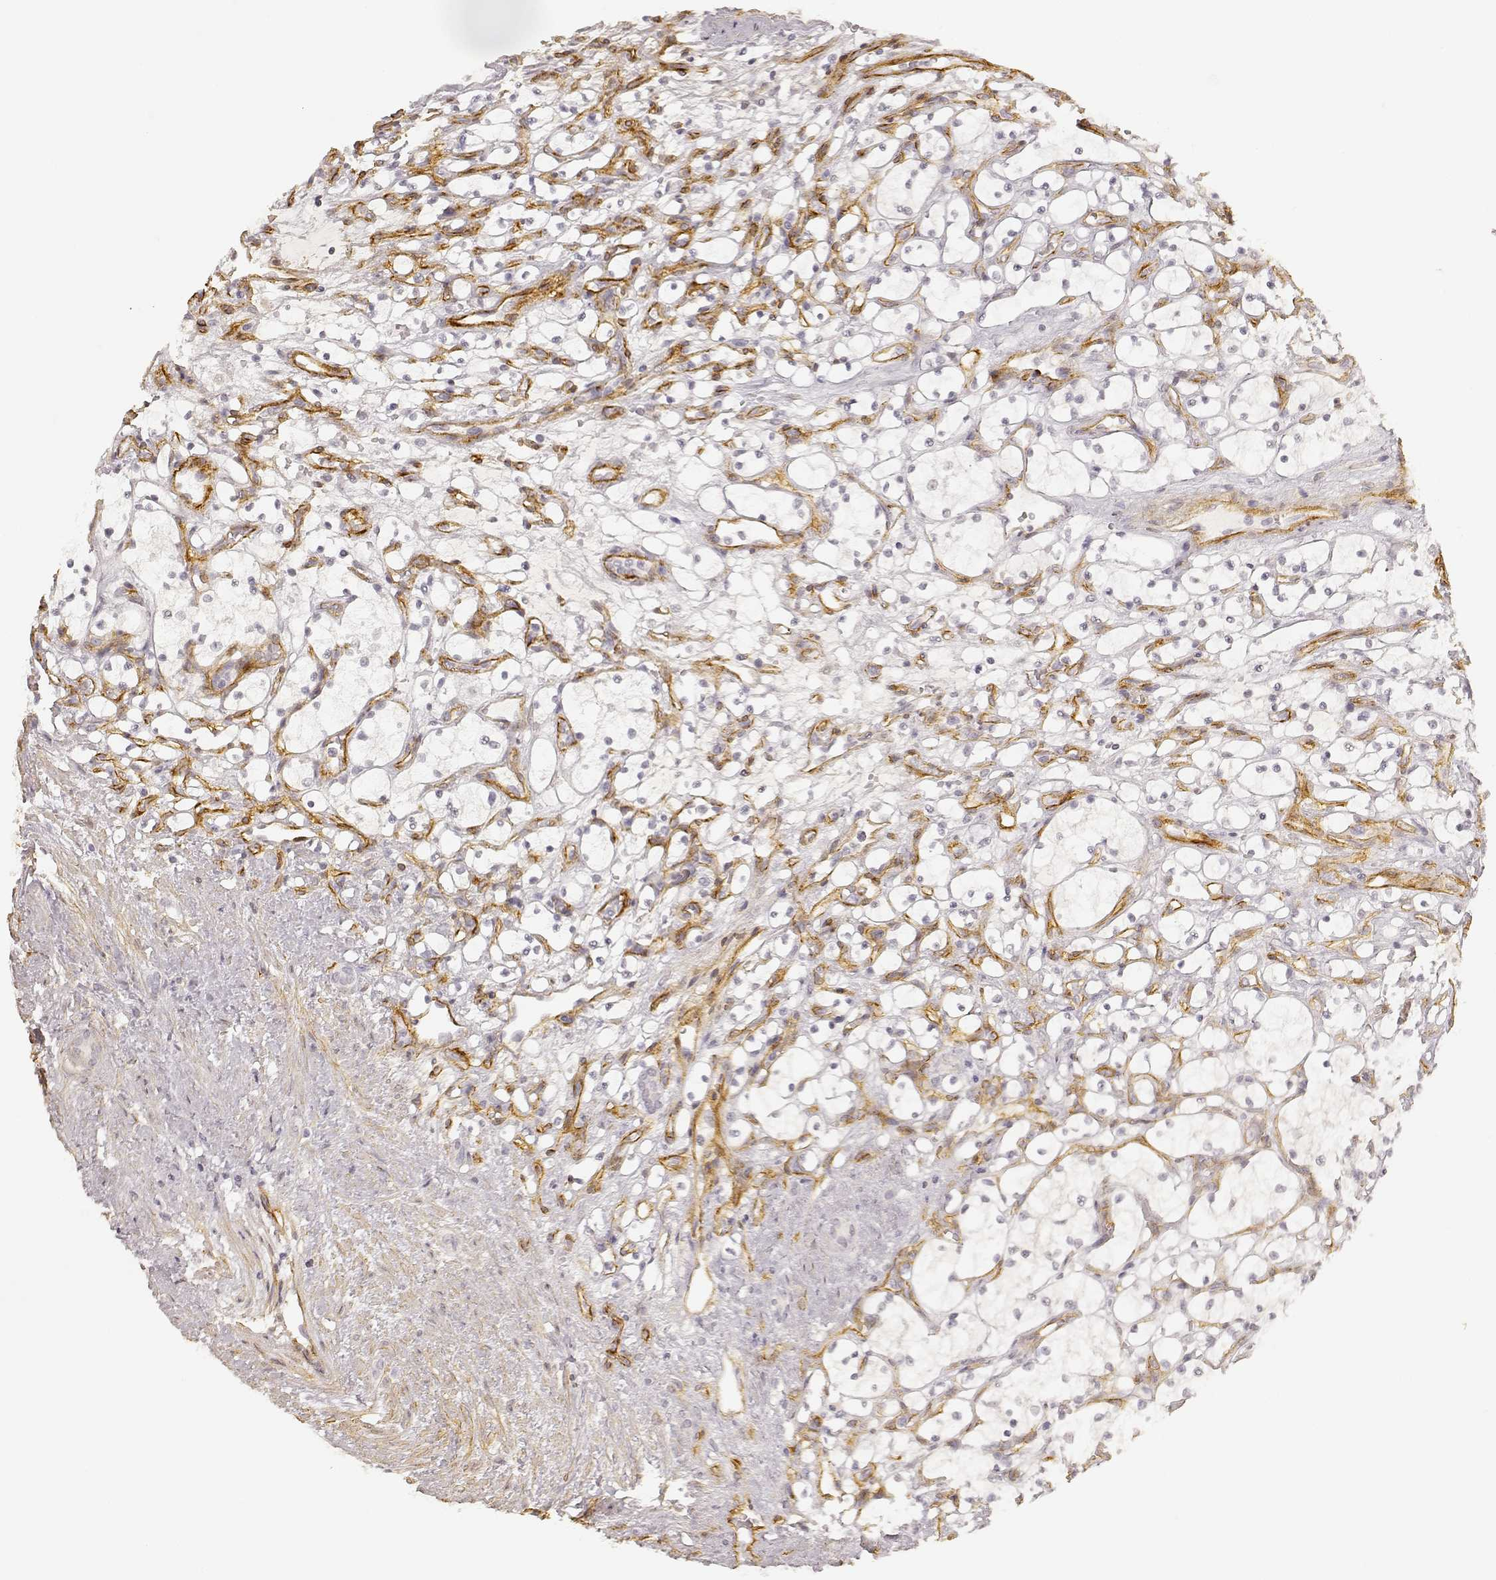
{"staining": {"intensity": "negative", "quantity": "none", "location": "none"}, "tissue": "renal cancer", "cell_type": "Tumor cells", "image_type": "cancer", "snomed": [{"axis": "morphology", "description": "Adenocarcinoma, NOS"}, {"axis": "topography", "description": "Kidney"}], "caption": "Immunohistochemistry (IHC) histopathology image of human renal adenocarcinoma stained for a protein (brown), which demonstrates no expression in tumor cells.", "gene": "LAMA4", "patient": {"sex": "female", "age": 69}}